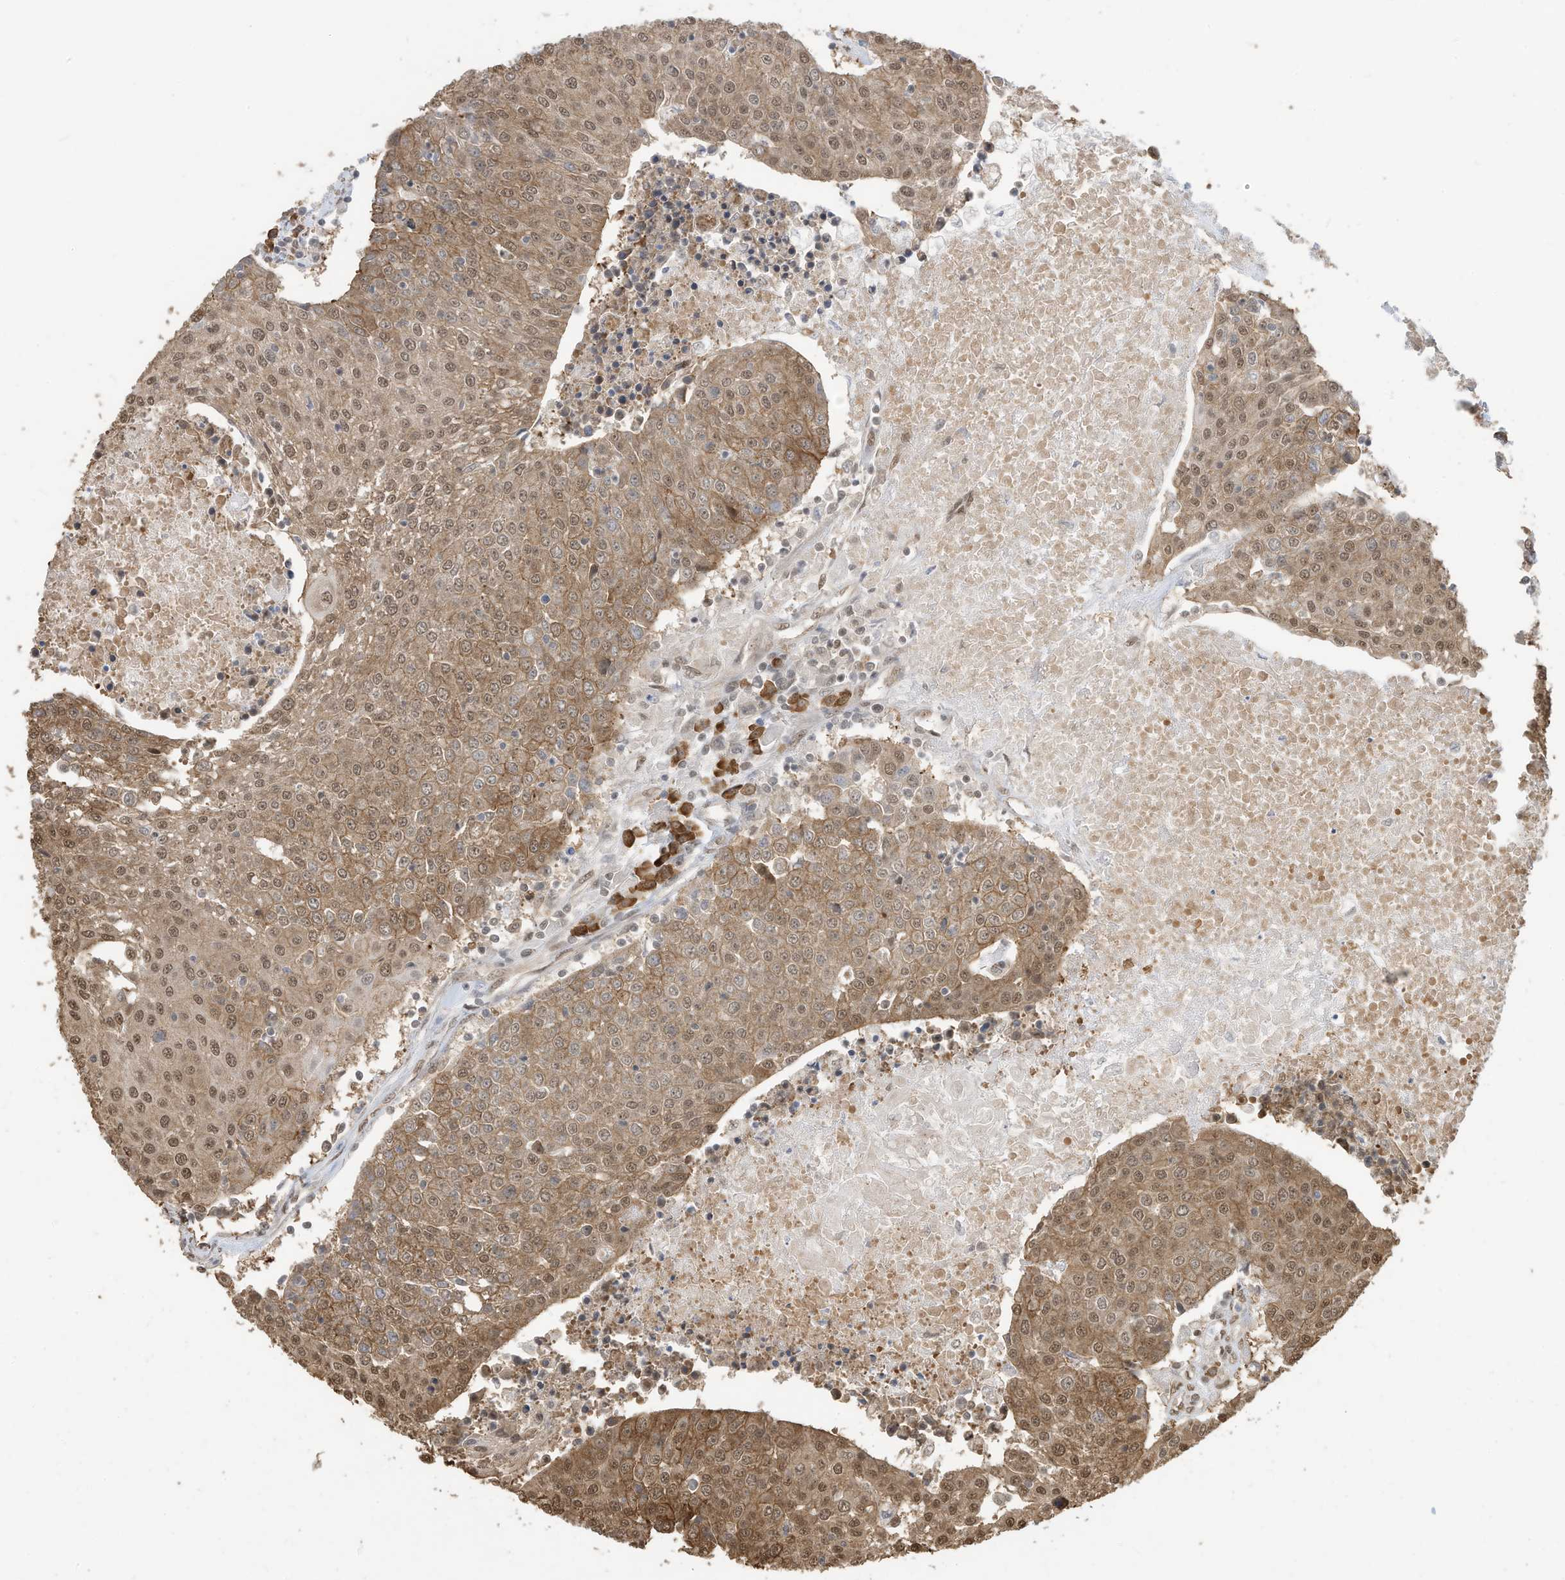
{"staining": {"intensity": "moderate", "quantity": ">75%", "location": "cytoplasmic/membranous,nuclear"}, "tissue": "urothelial cancer", "cell_type": "Tumor cells", "image_type": "cancer", "snomed": [{"axis": "morphology", "description": "Urothelial carcinoma, High grade"}, {"axis": "topography", "description": "Urinary bladder"}], "caption": "Protein analysis of urothelial cancer tissue reveals moderate cytoplasmic/membranous and nuclear expression in about >75% of tumor cells.", "gene": "ZNF195", "patient": {"sex": "female", "age": 85}}